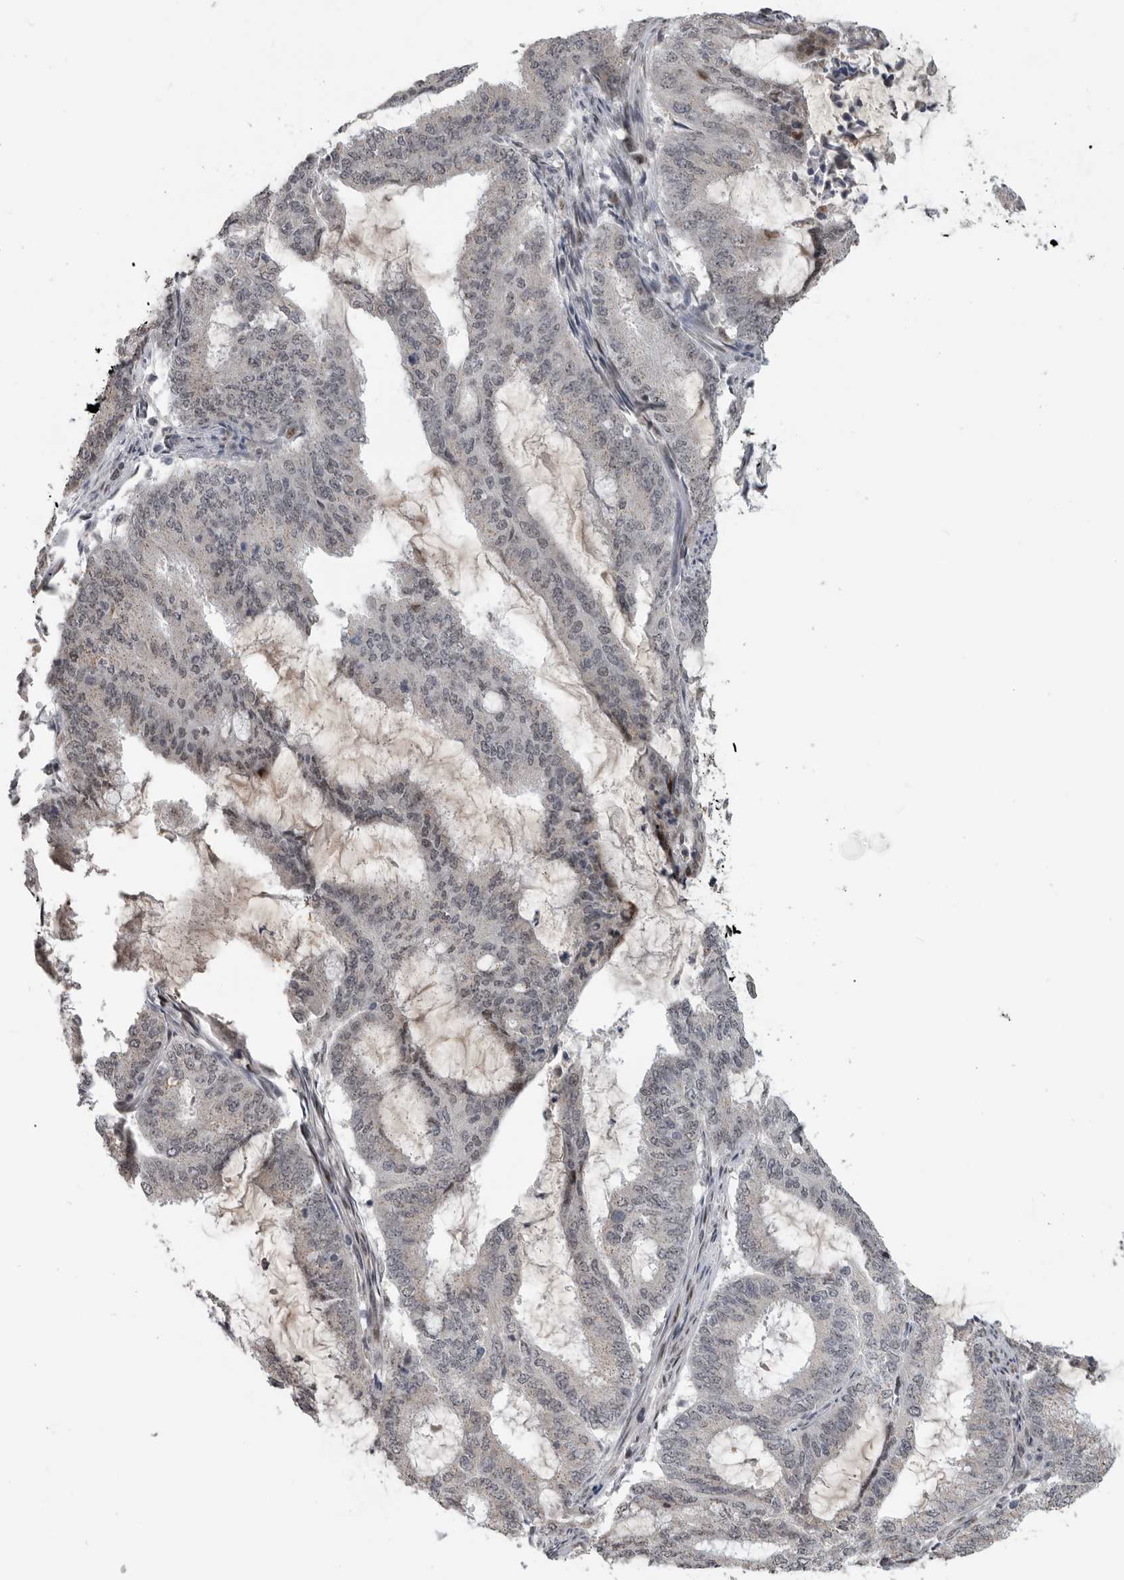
{"staining": {"intensity": "weak", "quantity": "<25%", "location": "nuclear"}, "tissue": "endometrial cancer", "cell_type": "Tumor cells", "image_type": "cancer", "snomed": [{"axis": "morphology", "description": "Adenocarcinoma, NOS"}, {"axis": "topography", "description": "Endometrium"}], "caption": "Immunohistochemistry (IHC) of adenocarcinoma (endometrial) exhibits no expression in tumor cells.", "gene": "PCMTD1", "patient": {"sex": "female", "age": 49}}